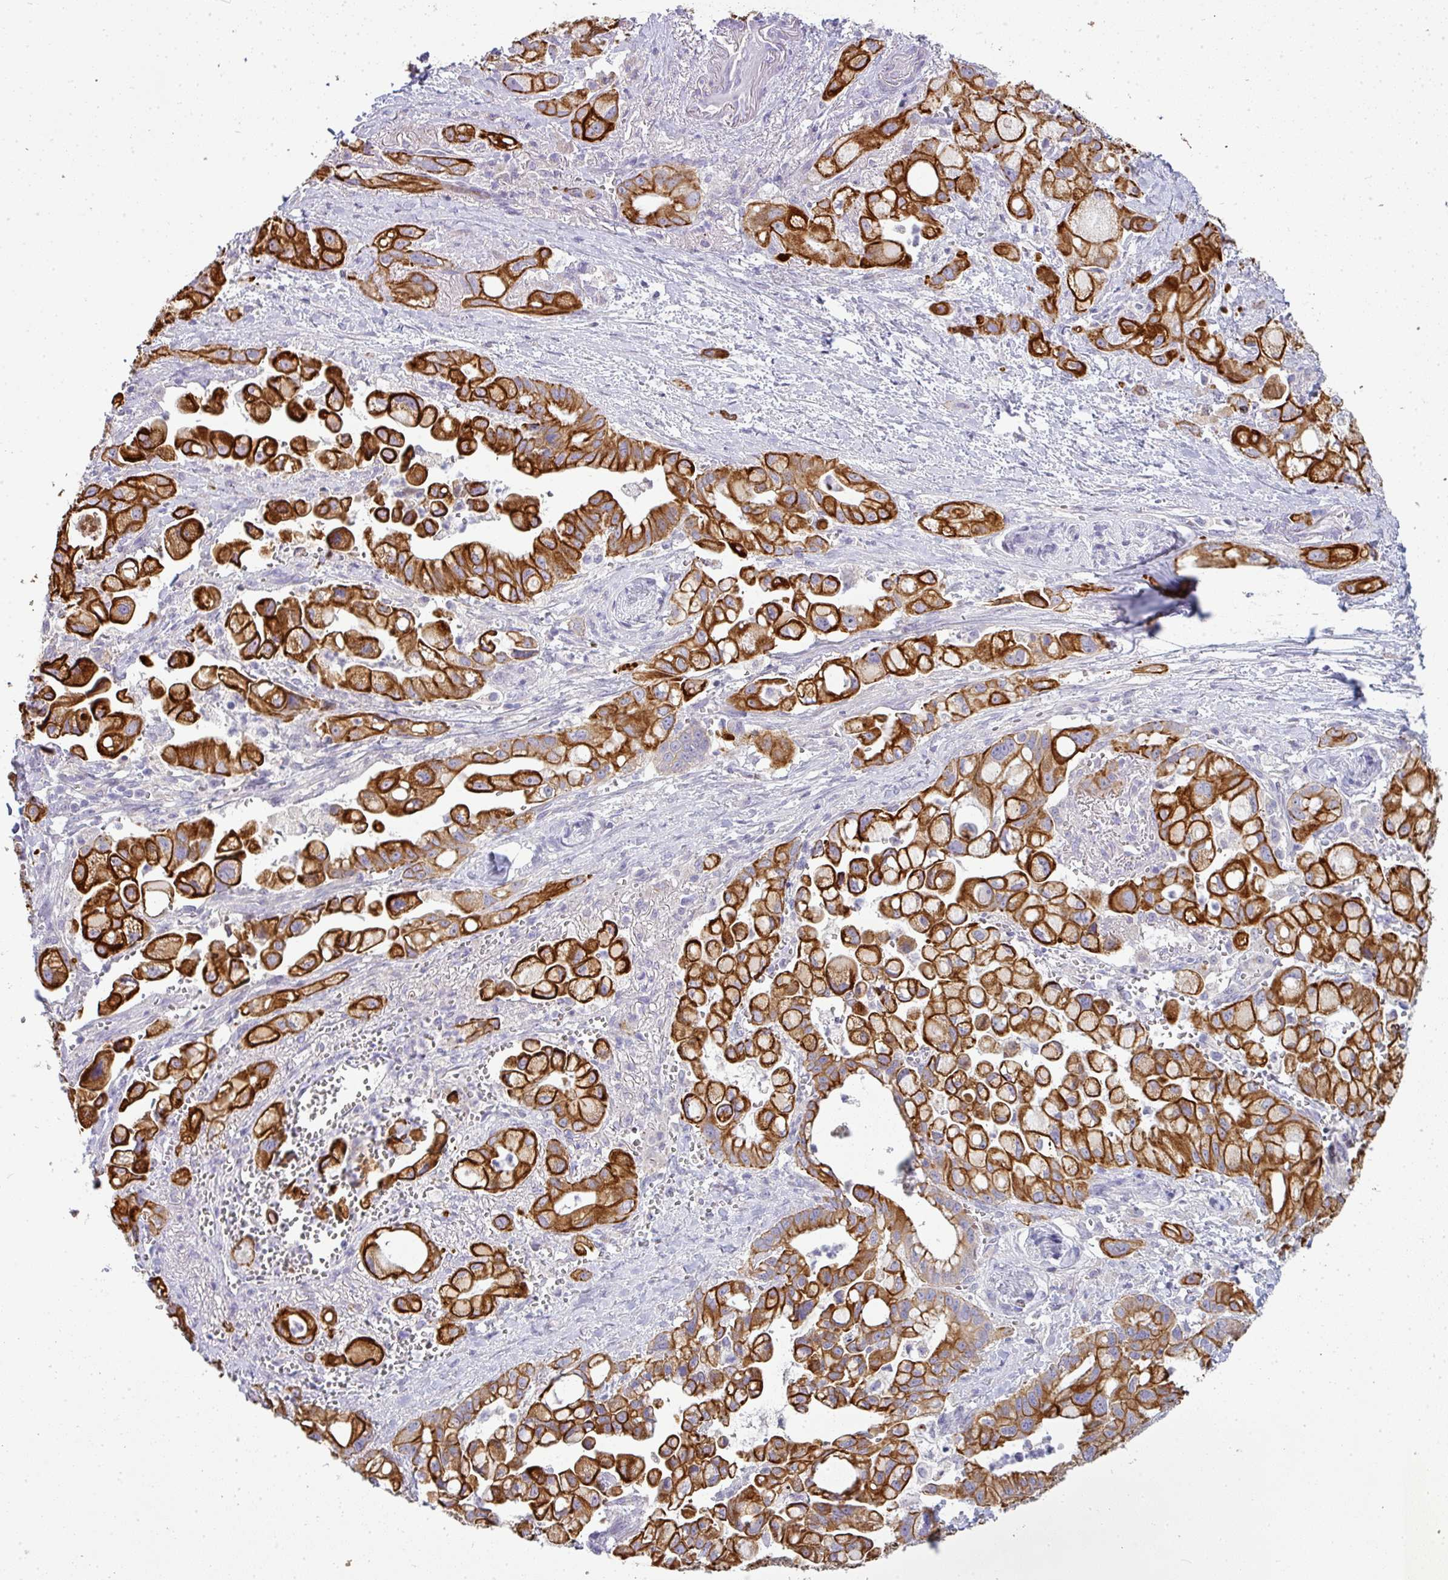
{"staining": {"intensity": "strong", "quantity": ">75%", "location": "cytoplasmic/membranous"}, "tissue": "pancreatic cancer", "cell_type": "Tumor cells", "image_type": "cancer", "snomed": [{"axis": "morphology", "description": "Adenocarcinoma, NOS"}, {"axis": "topography", "description": "Pancreas"}], "caption": "Immunohistochemical staining of human pancreatic adenocarcinoma exhibits high levels of strong cytoplasmic/membranous staining in about >75% of tumor cells.", "gene": "ASXL3", "patient": {"sex": "male", "age": 68}}